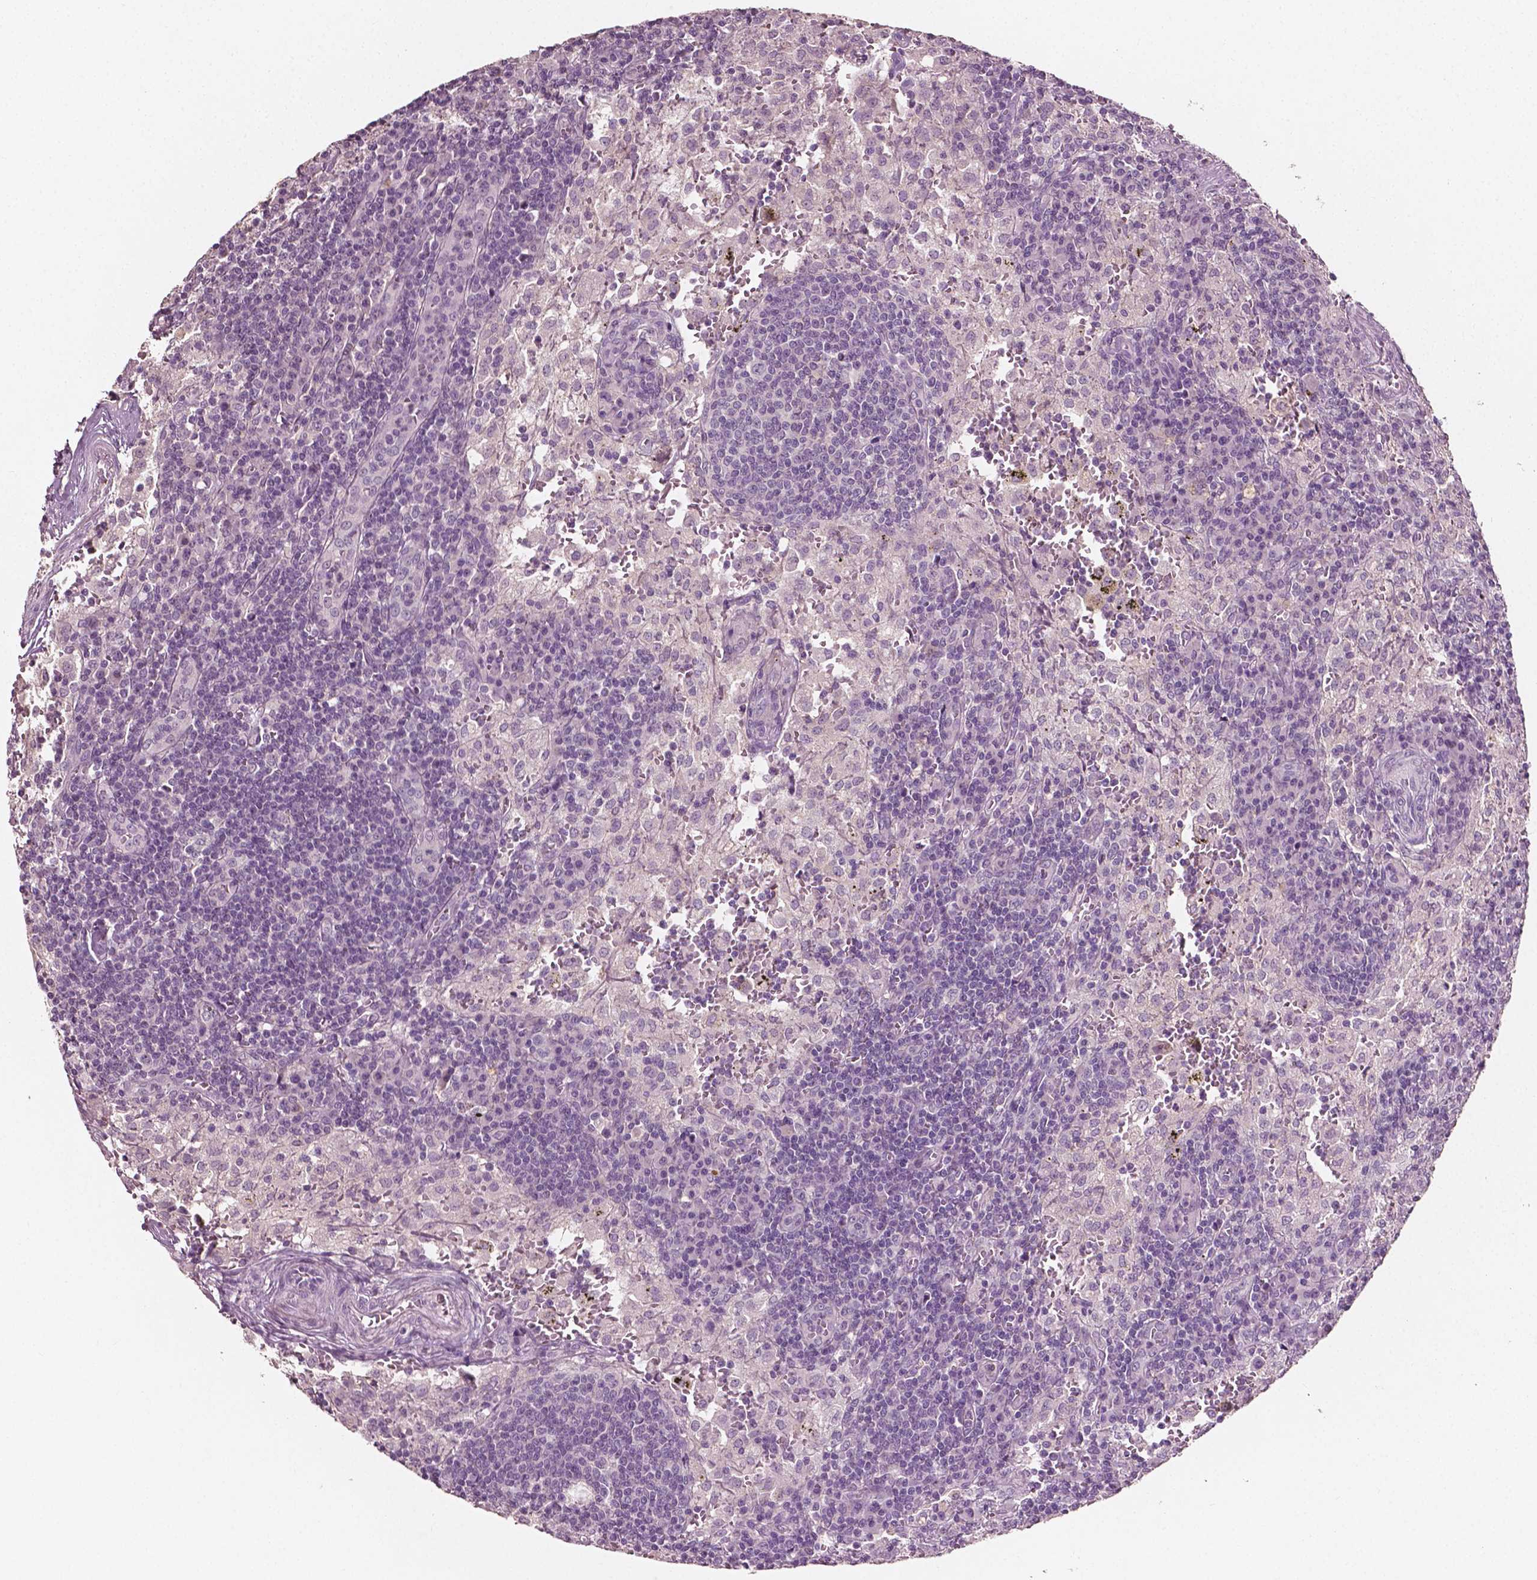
{"staining": {"intensity": "negative", "quantity": "none", "location": "none"}, "tissue": "lymph node", "cell_type": "Non-germinal center cells", "image_type": "normal", "snomed": [{"axis": "morphology", "description": "Normal tissue, NOS"}, {"axis": "topography", "description": "Lymph node"}], "caption": "Immunohistochemistry image of benign lymph node: human lymph node stained with DAB shows no significant protein expression in non-germinal center cells.", "gene": "PLA2R1", "patient": {"sex": "male", "age": 62}}